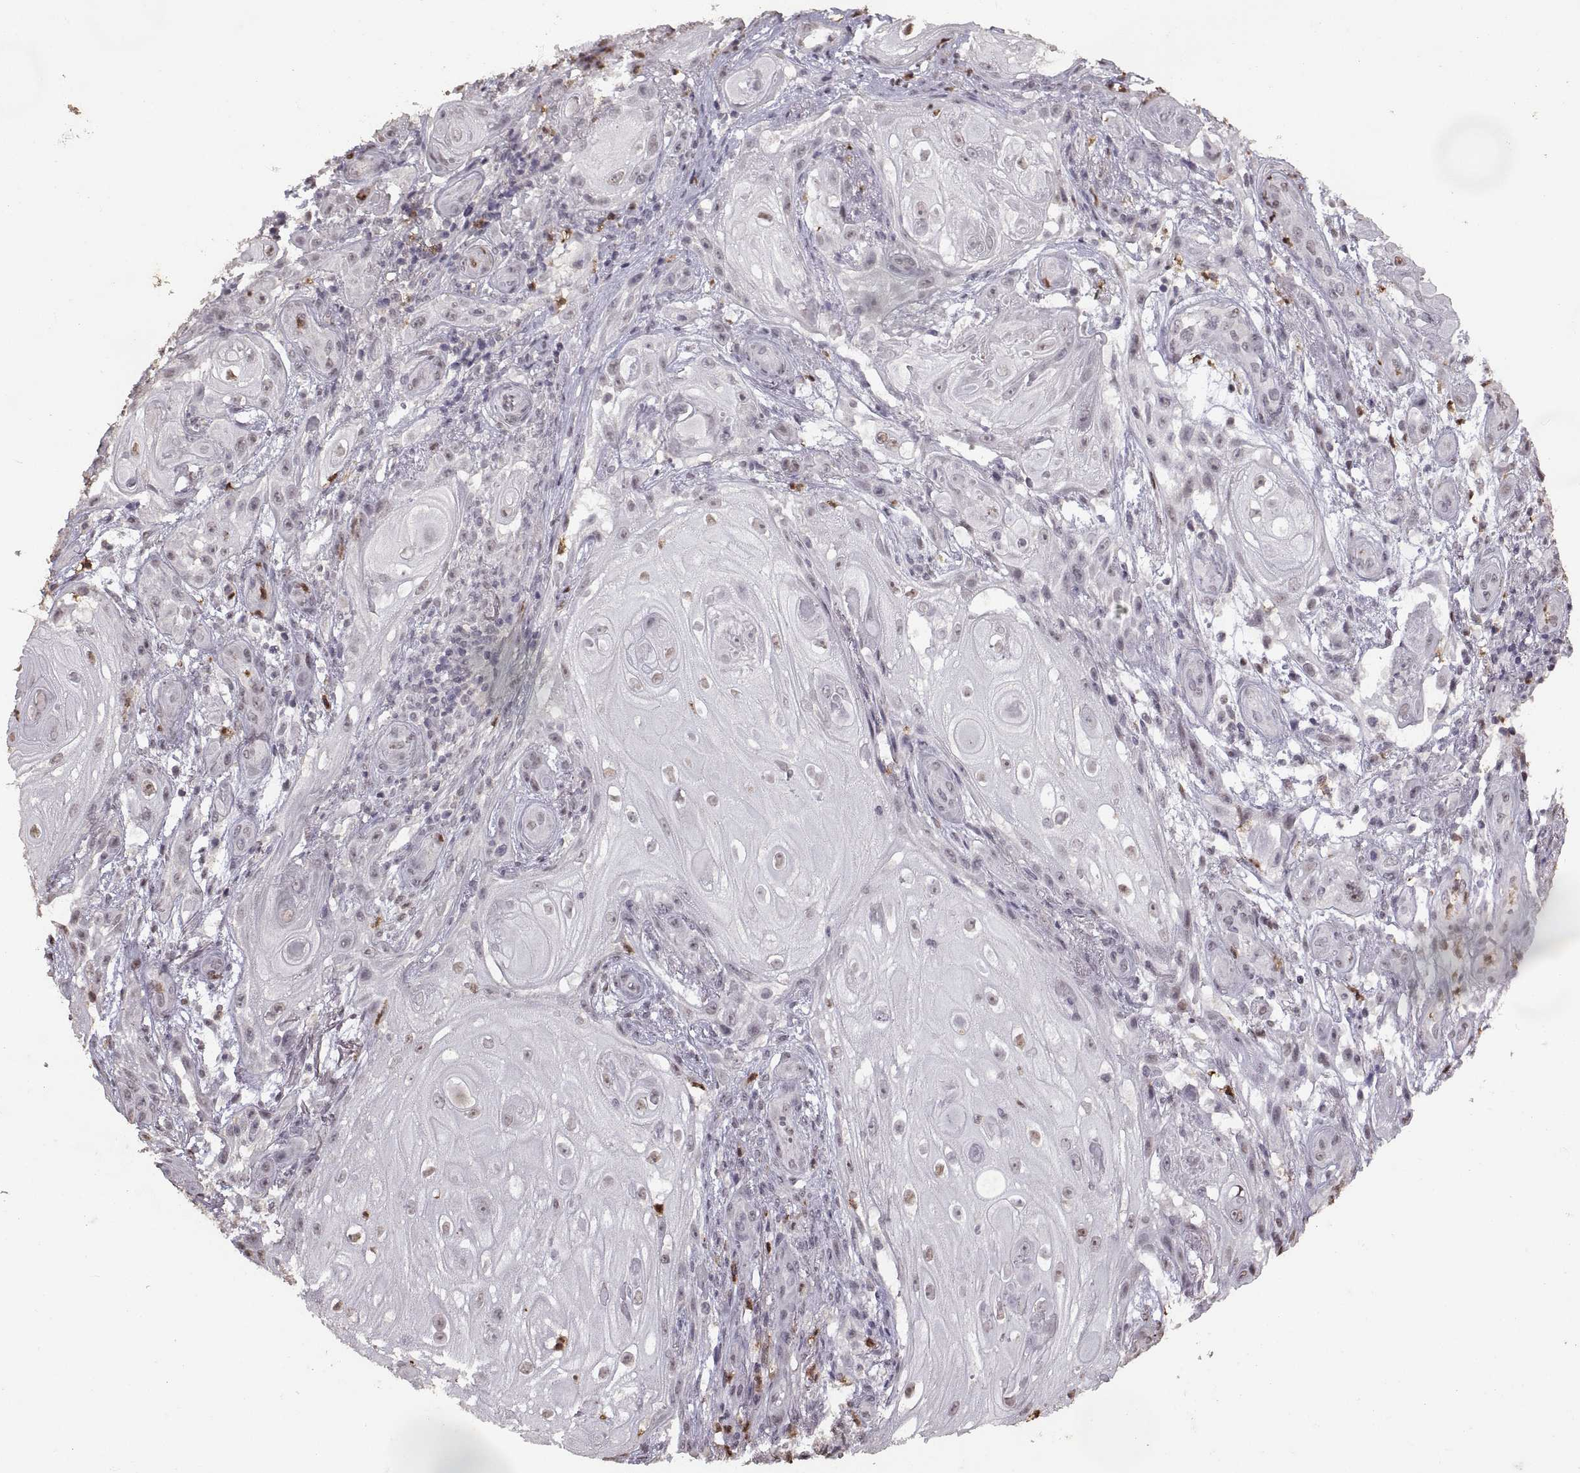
{"staining": {"intensity": "negative", "quantity": "none", "location": "none"}, "tissue": "skin cancer", "cell_type": "Tumor cells", "image_type": "cancer", "snomed": [{"axis": "morphology", "description": "Squamous cell carcinoma, NOS"}, {"axis": "topography", "description": "Skin"}], "caption": "DAB (3,3'-diaminobenzidine) immunohistochemical staining of human skin squamous cell carcinoma shows no significant expression in tumor cells.", "gene": "PALS1", "patient": {"sex": "male", "age": 62}}